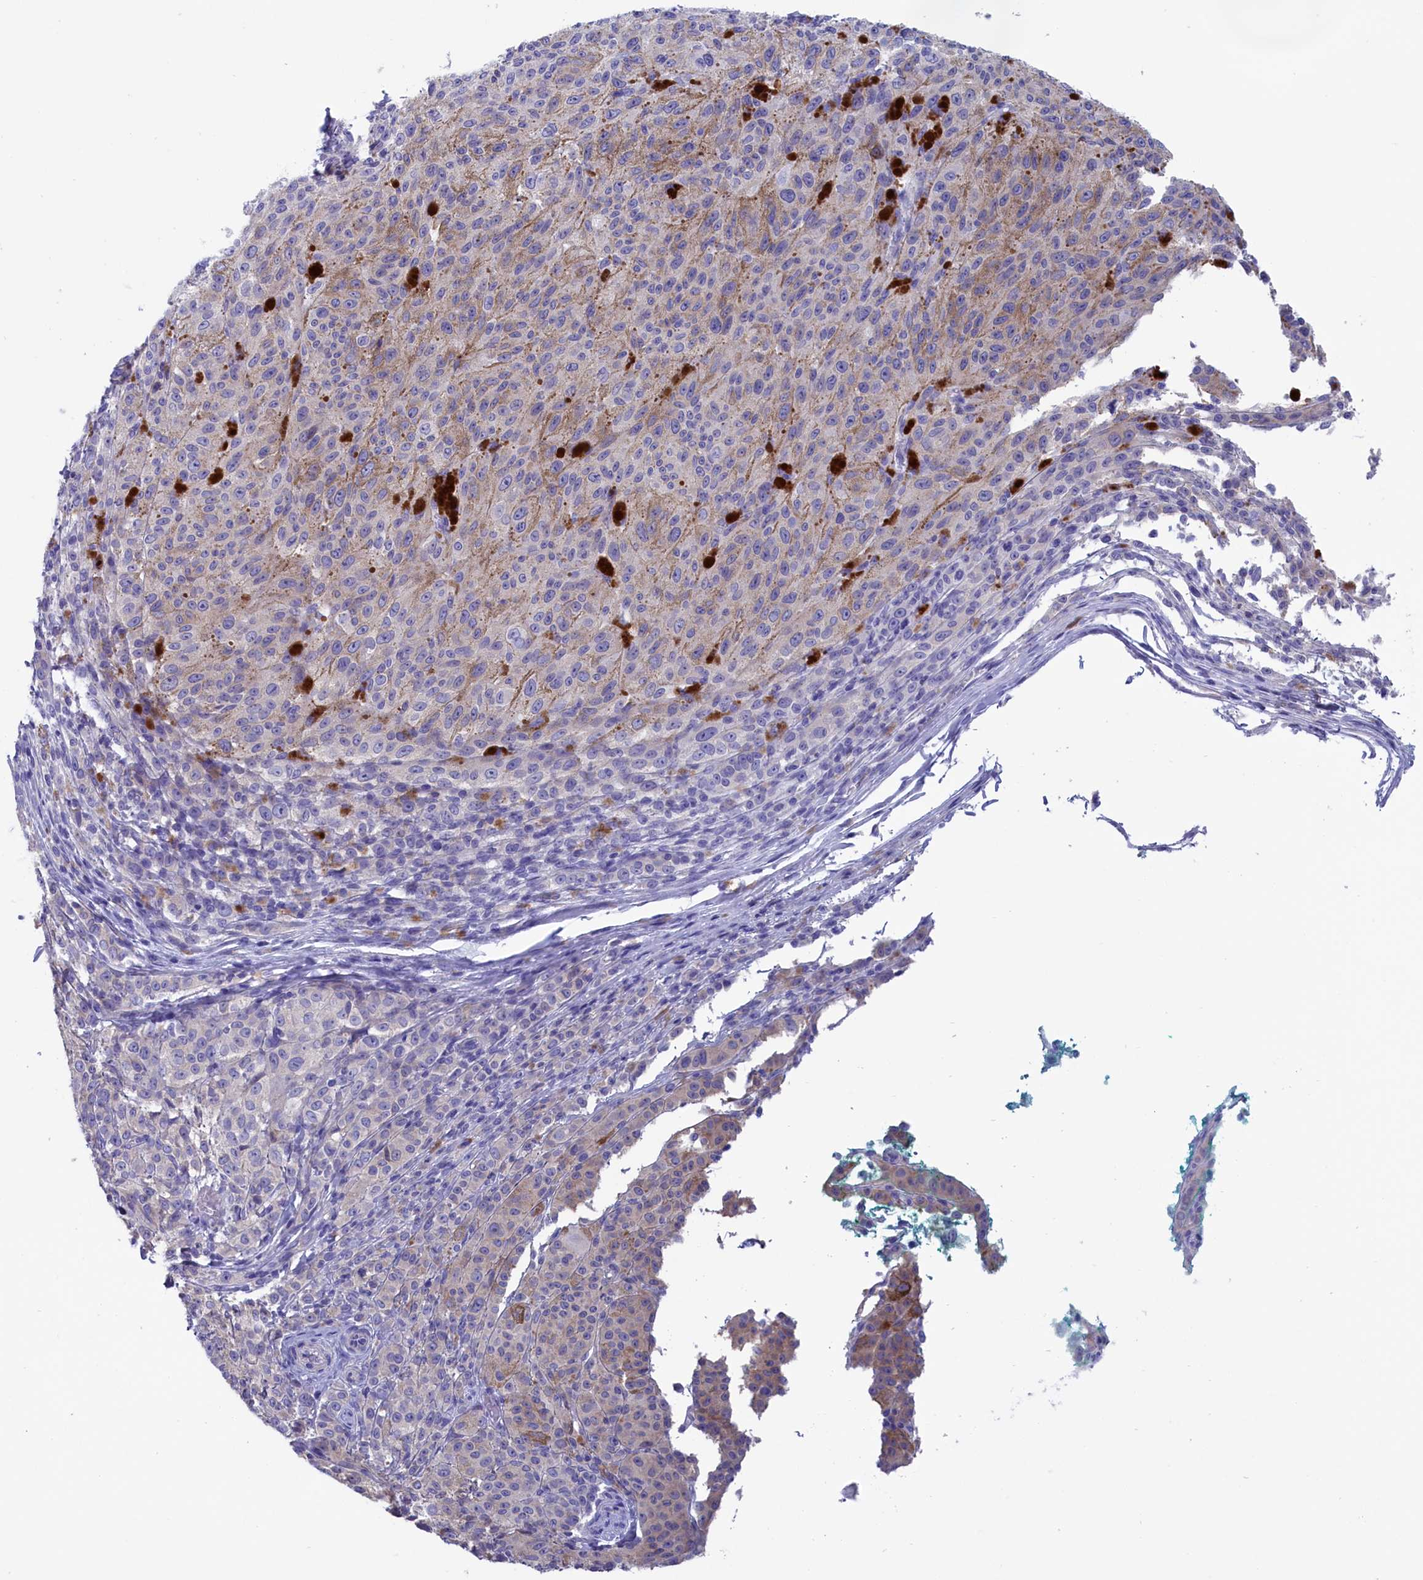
{"staining": {"intensity": "negative", "quantity": "none", "location": "none"}, "tissue": "melanoma", "cell_type": "Tumor cells", "image_type": "cancer", "snomed": [{"axis": "morphology", "description": "Malignant melanoma, NOS"}, {"axis": "topography", "description": "Skin"}], "caption": "The micrograph reveals no significant positivity in tumor cells of melanoma.", "gene": "VPS35L", "patient": {"sex": "female", "age": 52}}